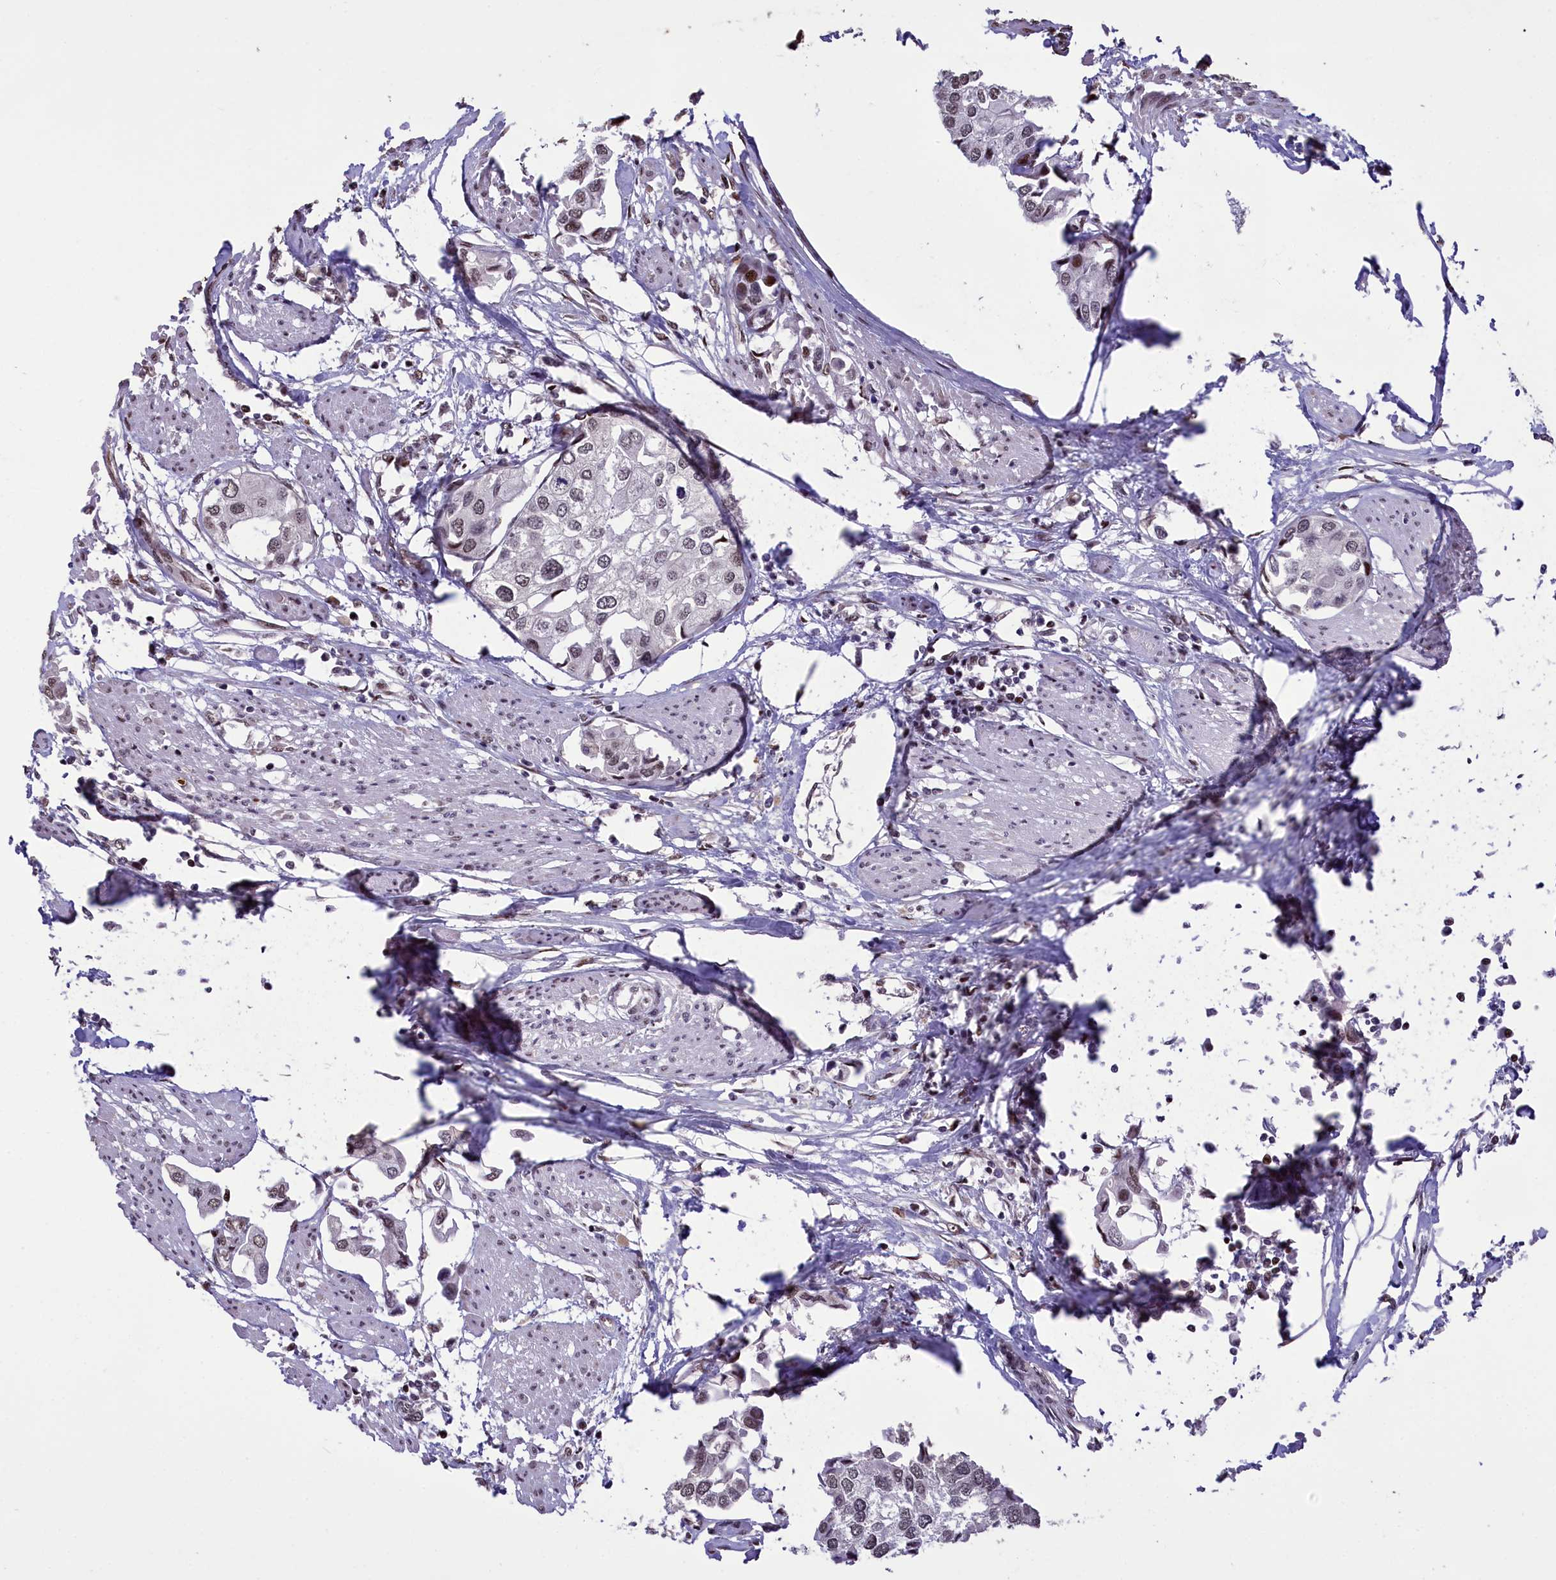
{"staining": {"intensity": "moderate", "quantity": "<25%", "location": "nuclear"}, "tissue": "urothelial cancer", "cell_type": "Tumor cells", "image_type": "cancer", "snomed": [{"axis": "morphology", "description": "Urothelial carcinoma, High grade"}, {"axis": "topography", "description": "Urinary bladder"}], "caption": "High-grade urothelial carcinoma tissue demonstrates moderate nuclear expression in approximately <25% of tumor cells, visualized by immunohistochemistry.", "gene": "RELB", "patient": {"sex": "male", "age": 64}}